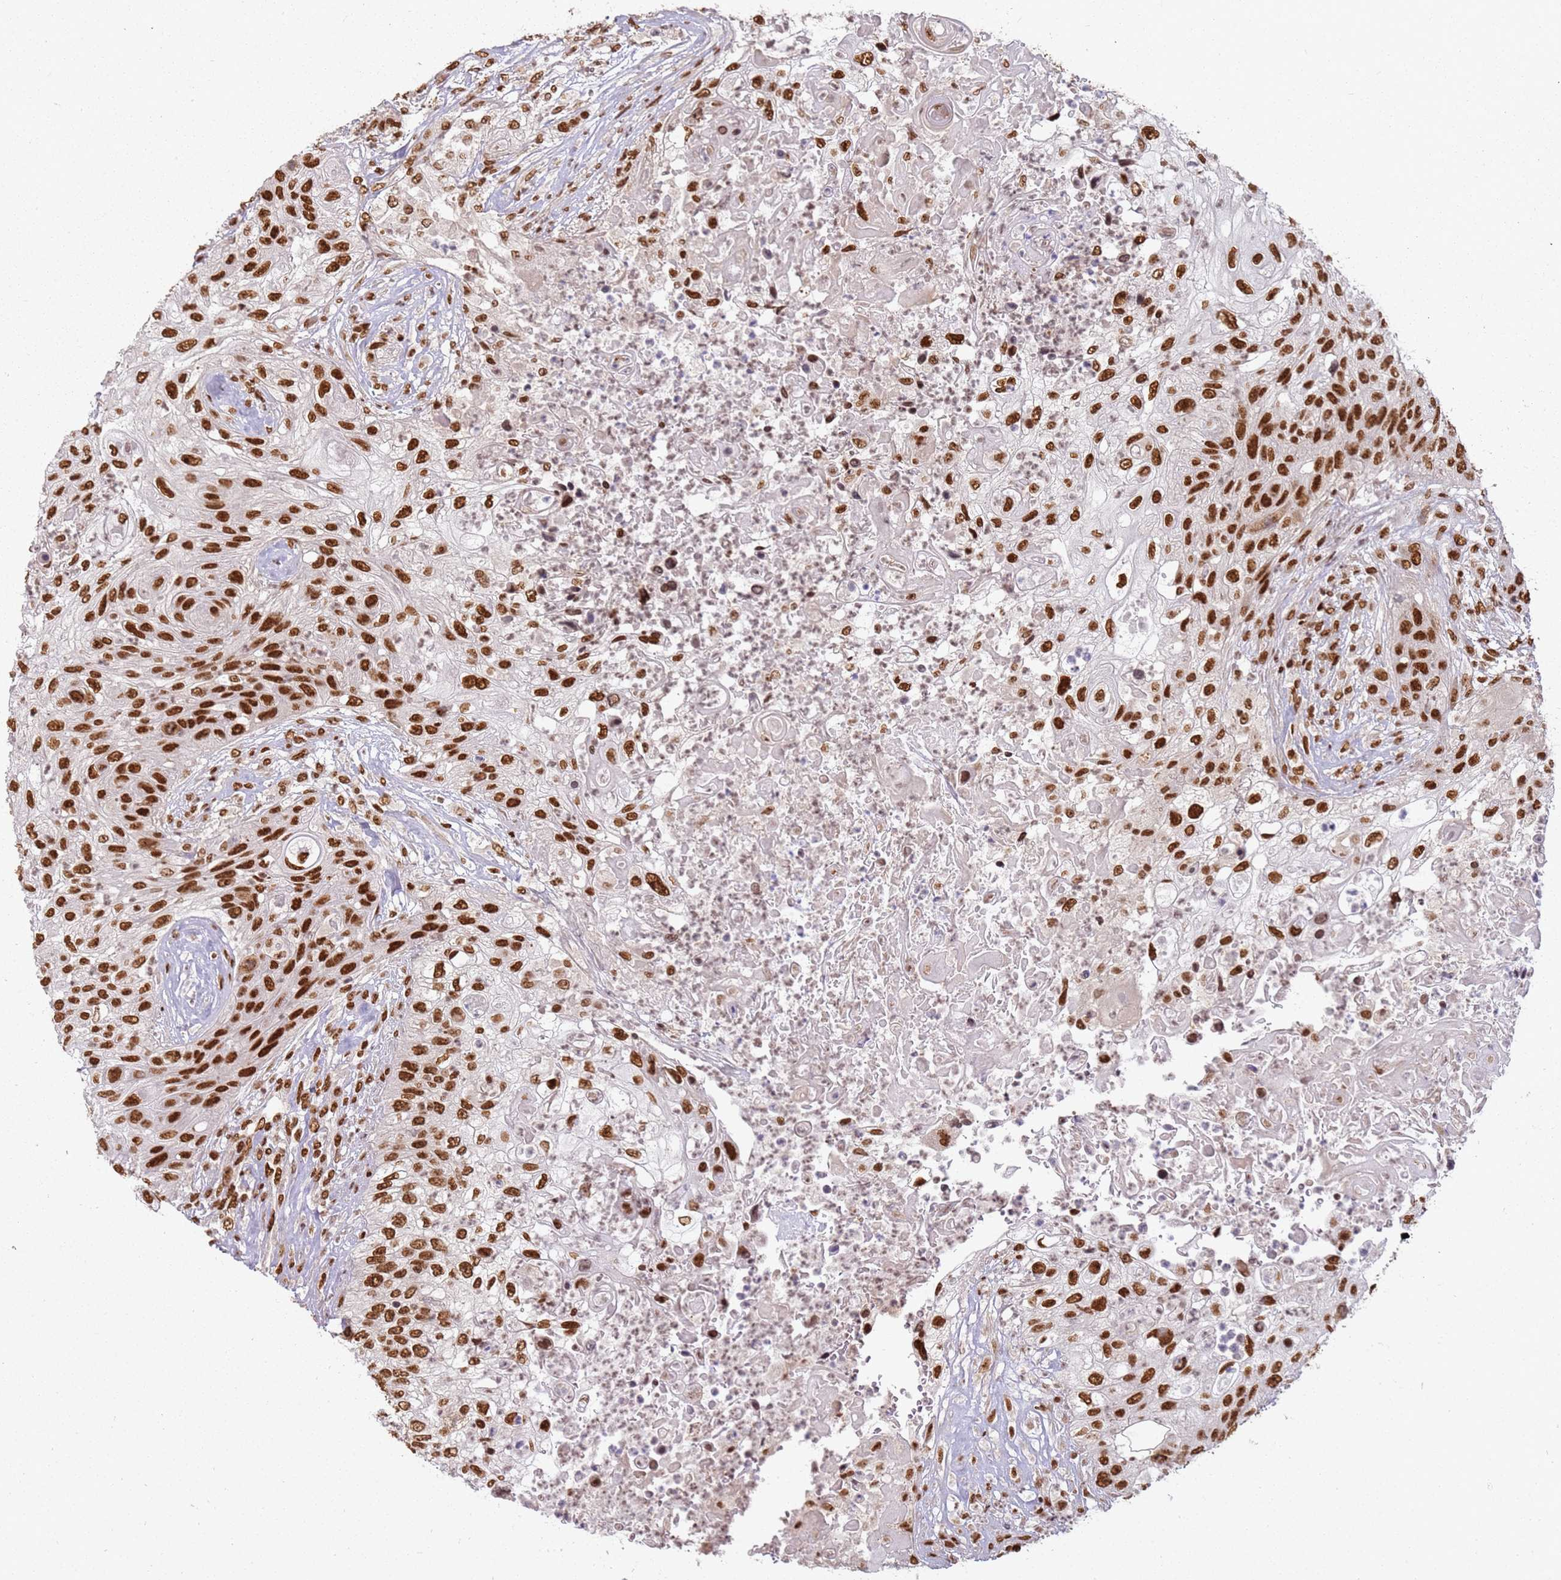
{"staining": {"intensity": "strong", "quantity": ">75%", "location": "nuclear"}, "tissue": "urothelial cancer", "cell_type": "Tumor cells", "image_type": "cancer", "snomed": [{"axis": "morphology", "description": "Urothelial carcinoma, High grade"}, {"axis": "topography", "description": "Urinary bladder"}], "caption": "Strong nuclear protein expression is identified in approximately >75% of tumor cells in urothelial carcinoma (high-grade).", "gene": "TENT4A", "patient": {"sex": "female", "age": 60}}